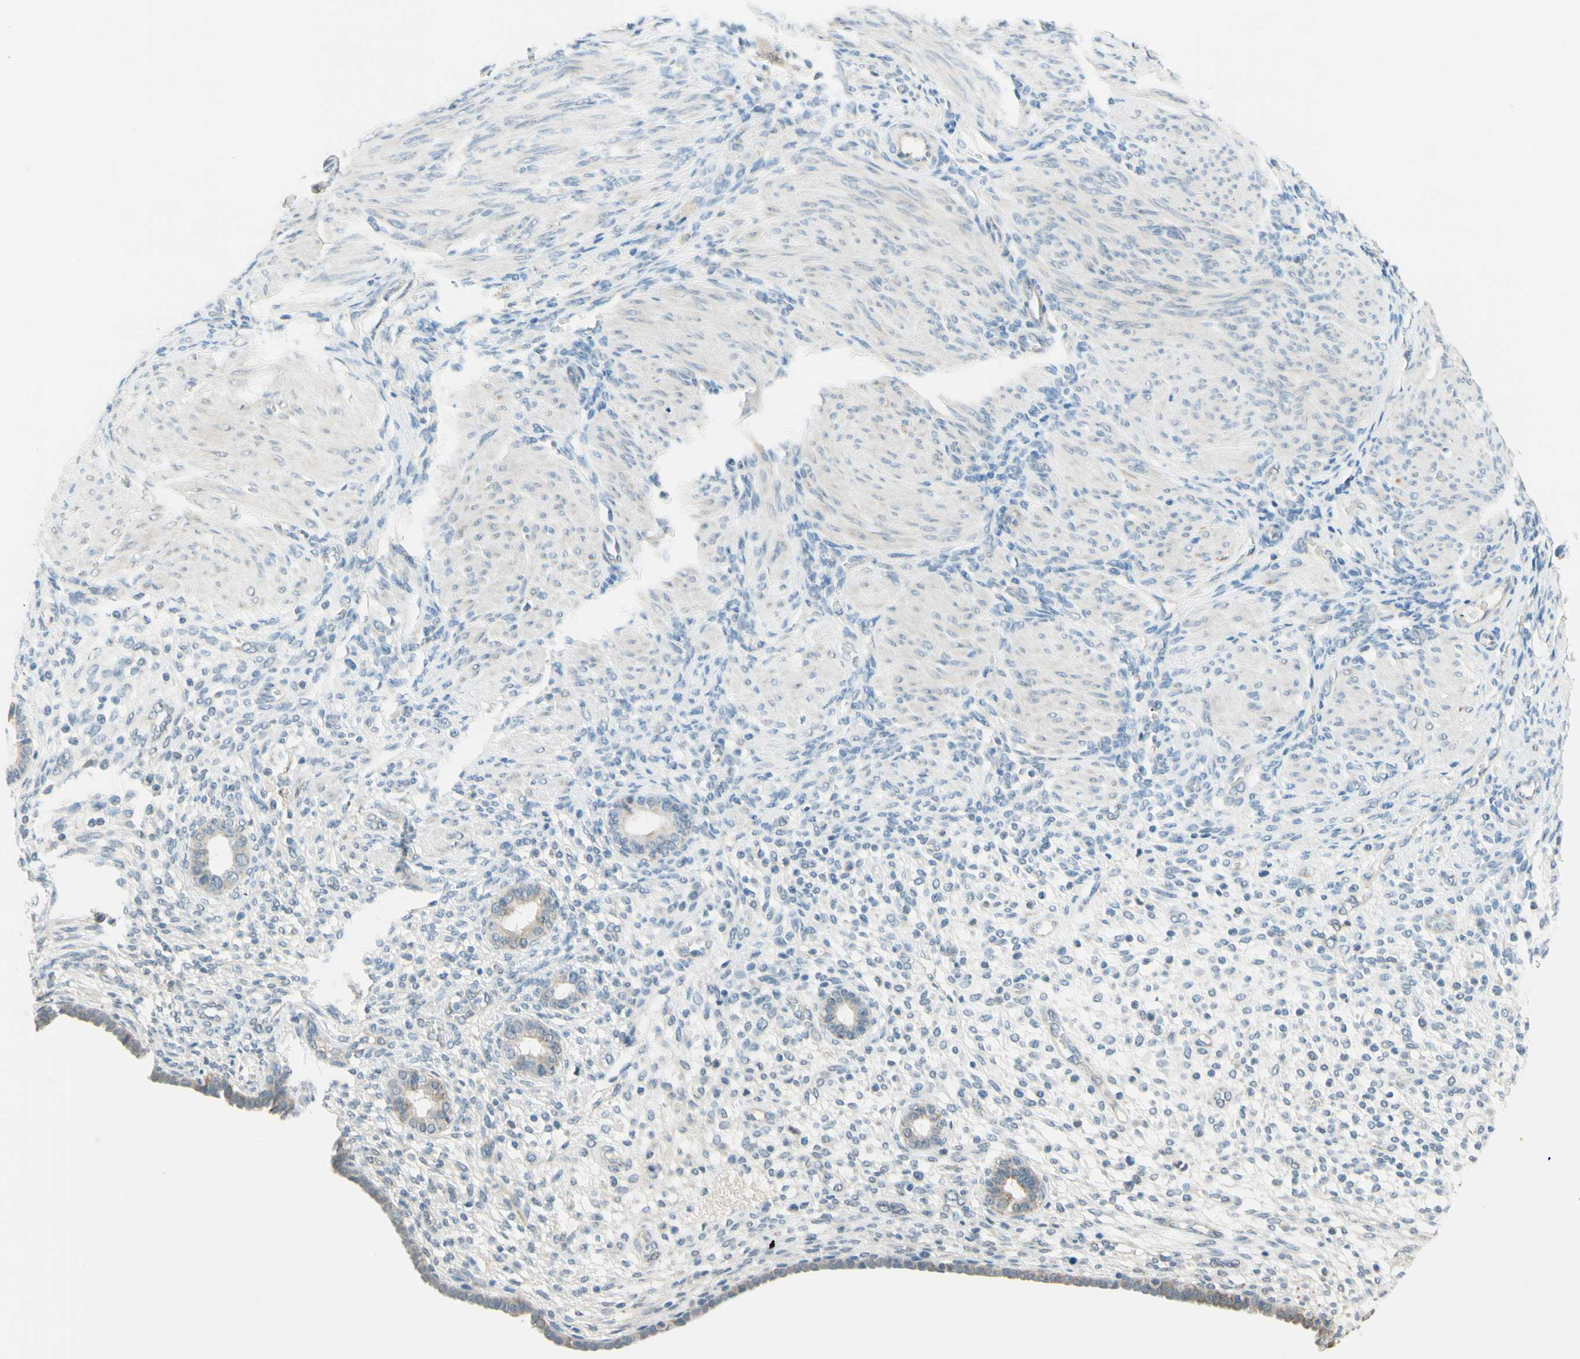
{"staining": {"intensity": "negative", "quantity": "none", "location": "none"}, "tissue": "endometrium", "cell_type": "Cells in endometrial stroma", "image_type": "normal", "snomed": [{"axis": "morphology", "description": "Normal tissue, NOS"}, {"axis": "topography", "description": "Endometrium"}], "caption": "This is a photomicrograph of immunohistochemistry (IHC) staining of benign endometrium, which shows no expression in cells in endometrial stroma.", "gene": "JPH1", "patient": {"sex": "female", "age": 72}}